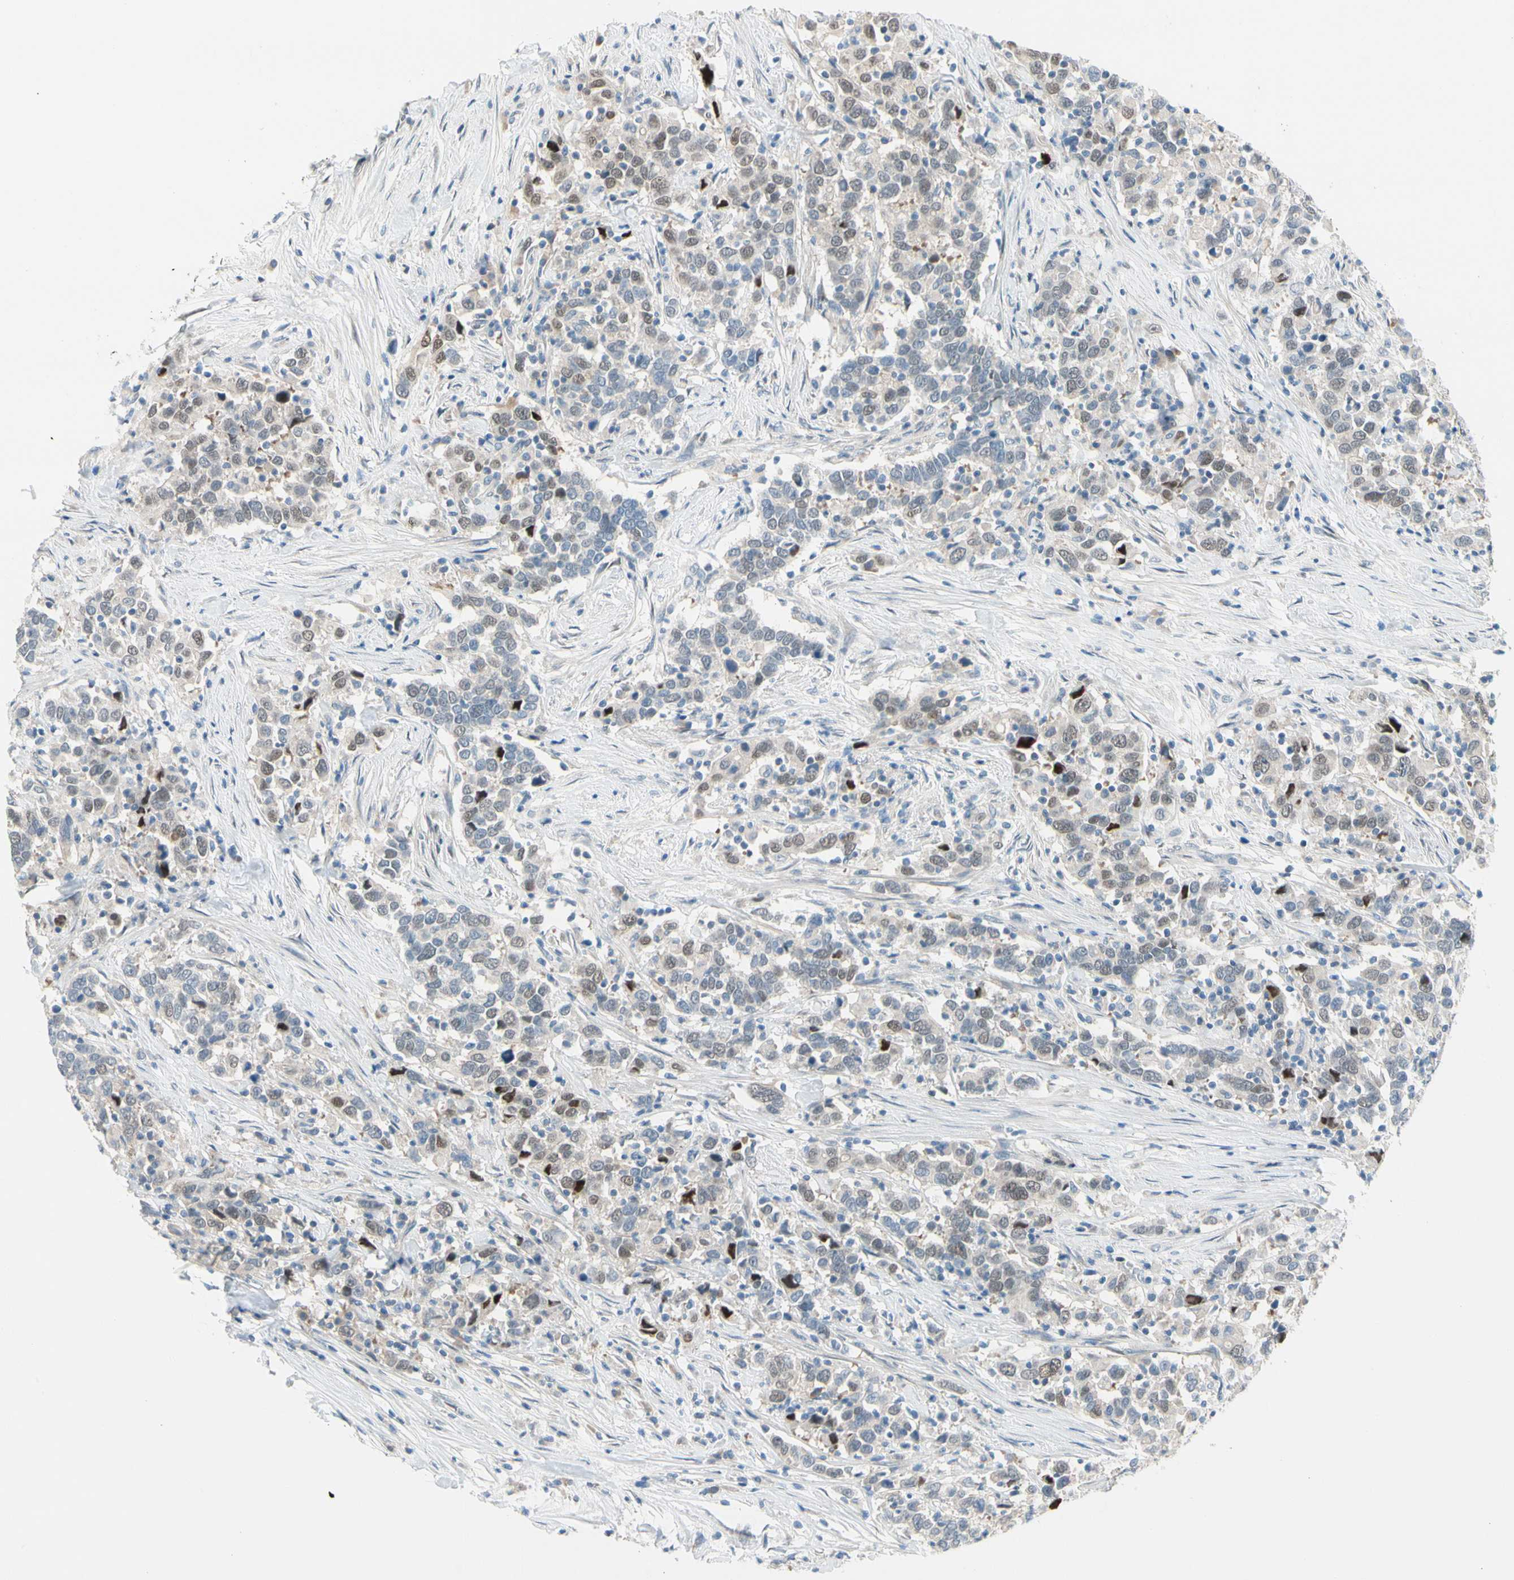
{"staining": {"intensity": "weak", "quantity": "25%-75%", "location": "cytoplasmic/membranous,nuclear"}, "tissue": "urothelial cancer", "cell_type": "Tumor cells", "image_type": "cancer", "snomed": [{"axis": "morphology", "description": "Urothelial carcinoma, High grade"}, {"axis": "topography", "description": "Urinary bladder"}], "caption": "Human urothelial carcinoma (high-grade) stained with a protein marker displays weak staining in tumor cells.", "gene": "CFAP36", "patient": {"sex": "male", "age": 61}}